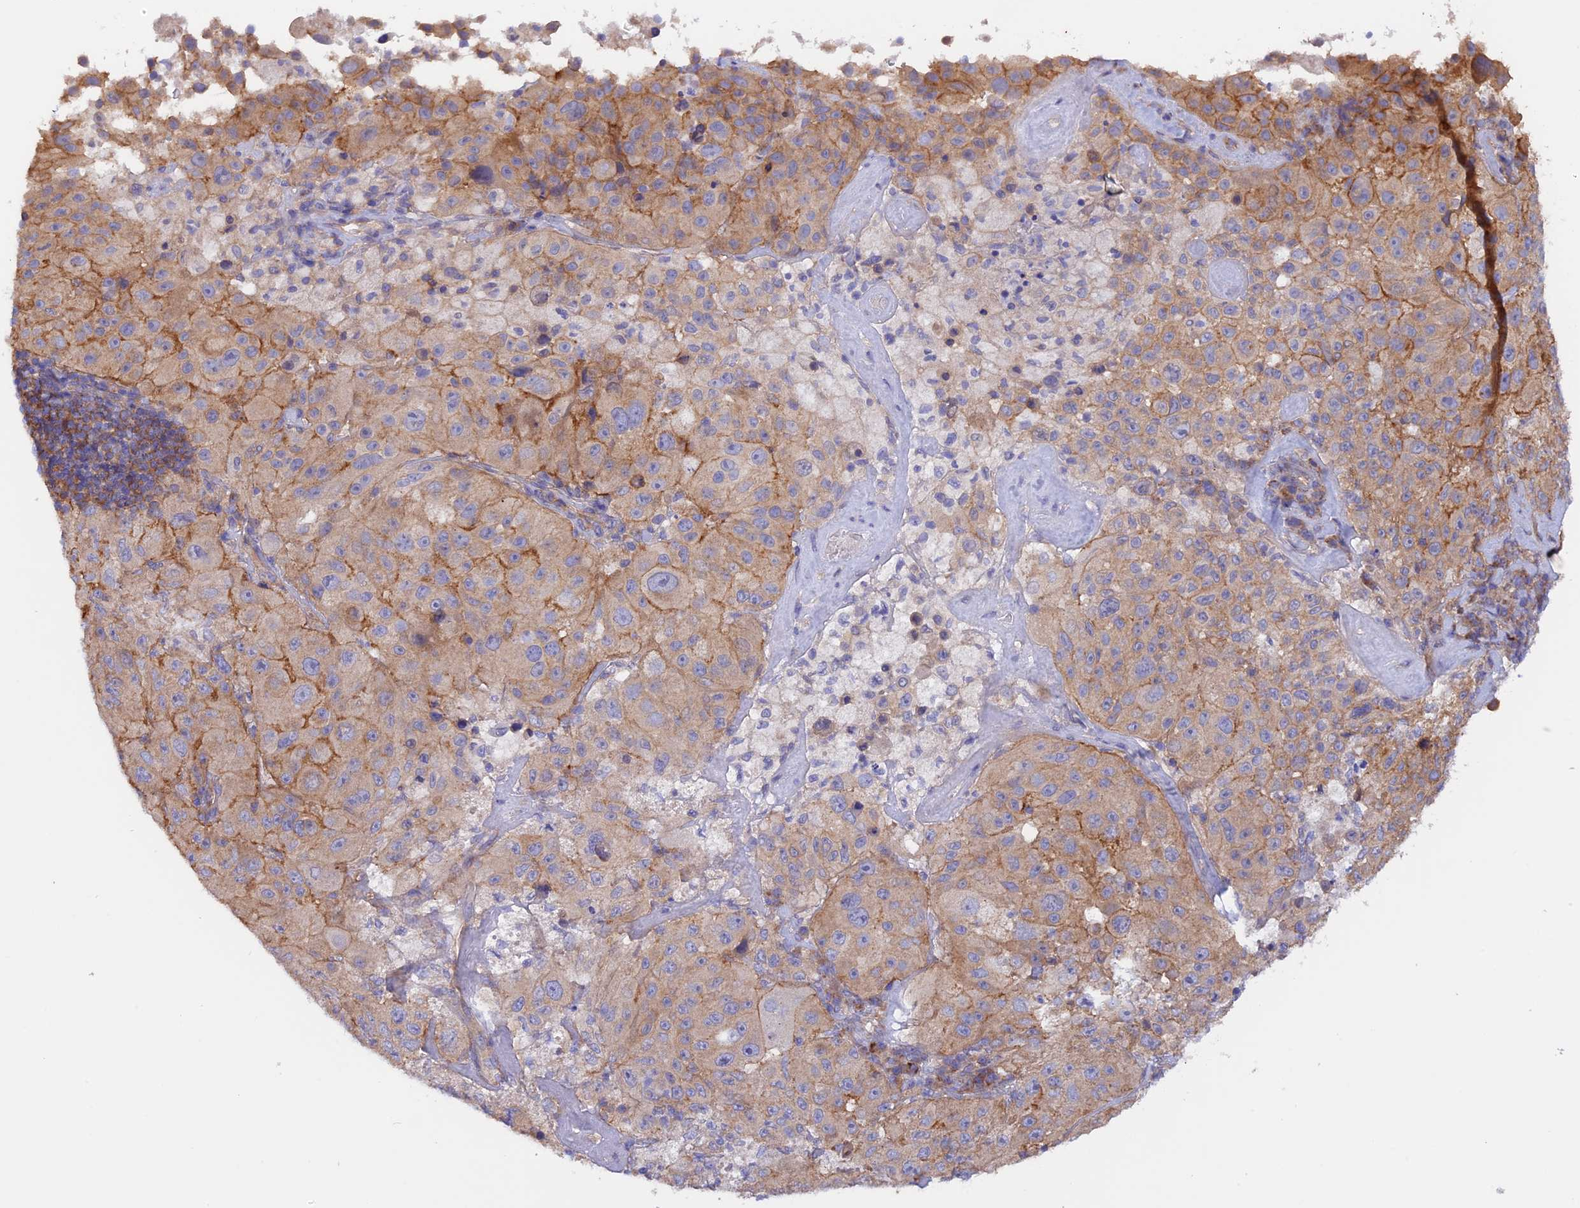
{"staining": {"intensity": "moderate", "quantity": "<25%", "location": "cytoplasmic/membranous"}, "tissue": "melanoma", "cell_type": "Tumor cells", "image_type": "cancer", "snomed": [{"axis": "morphology", "description": "Malignant melanoma, Metastatic site"}, {"axis": "topography", "description": "Lymph node"}], "caption": "An IHC histopathology image of neoplastic tissue is shown. Protein staining in brown highlights moderate cytoplasmic/membranous positivity in melanoma within tumor cells.", "gene": "HYCC1", "patient": {"sex": "male", "age": 62}}